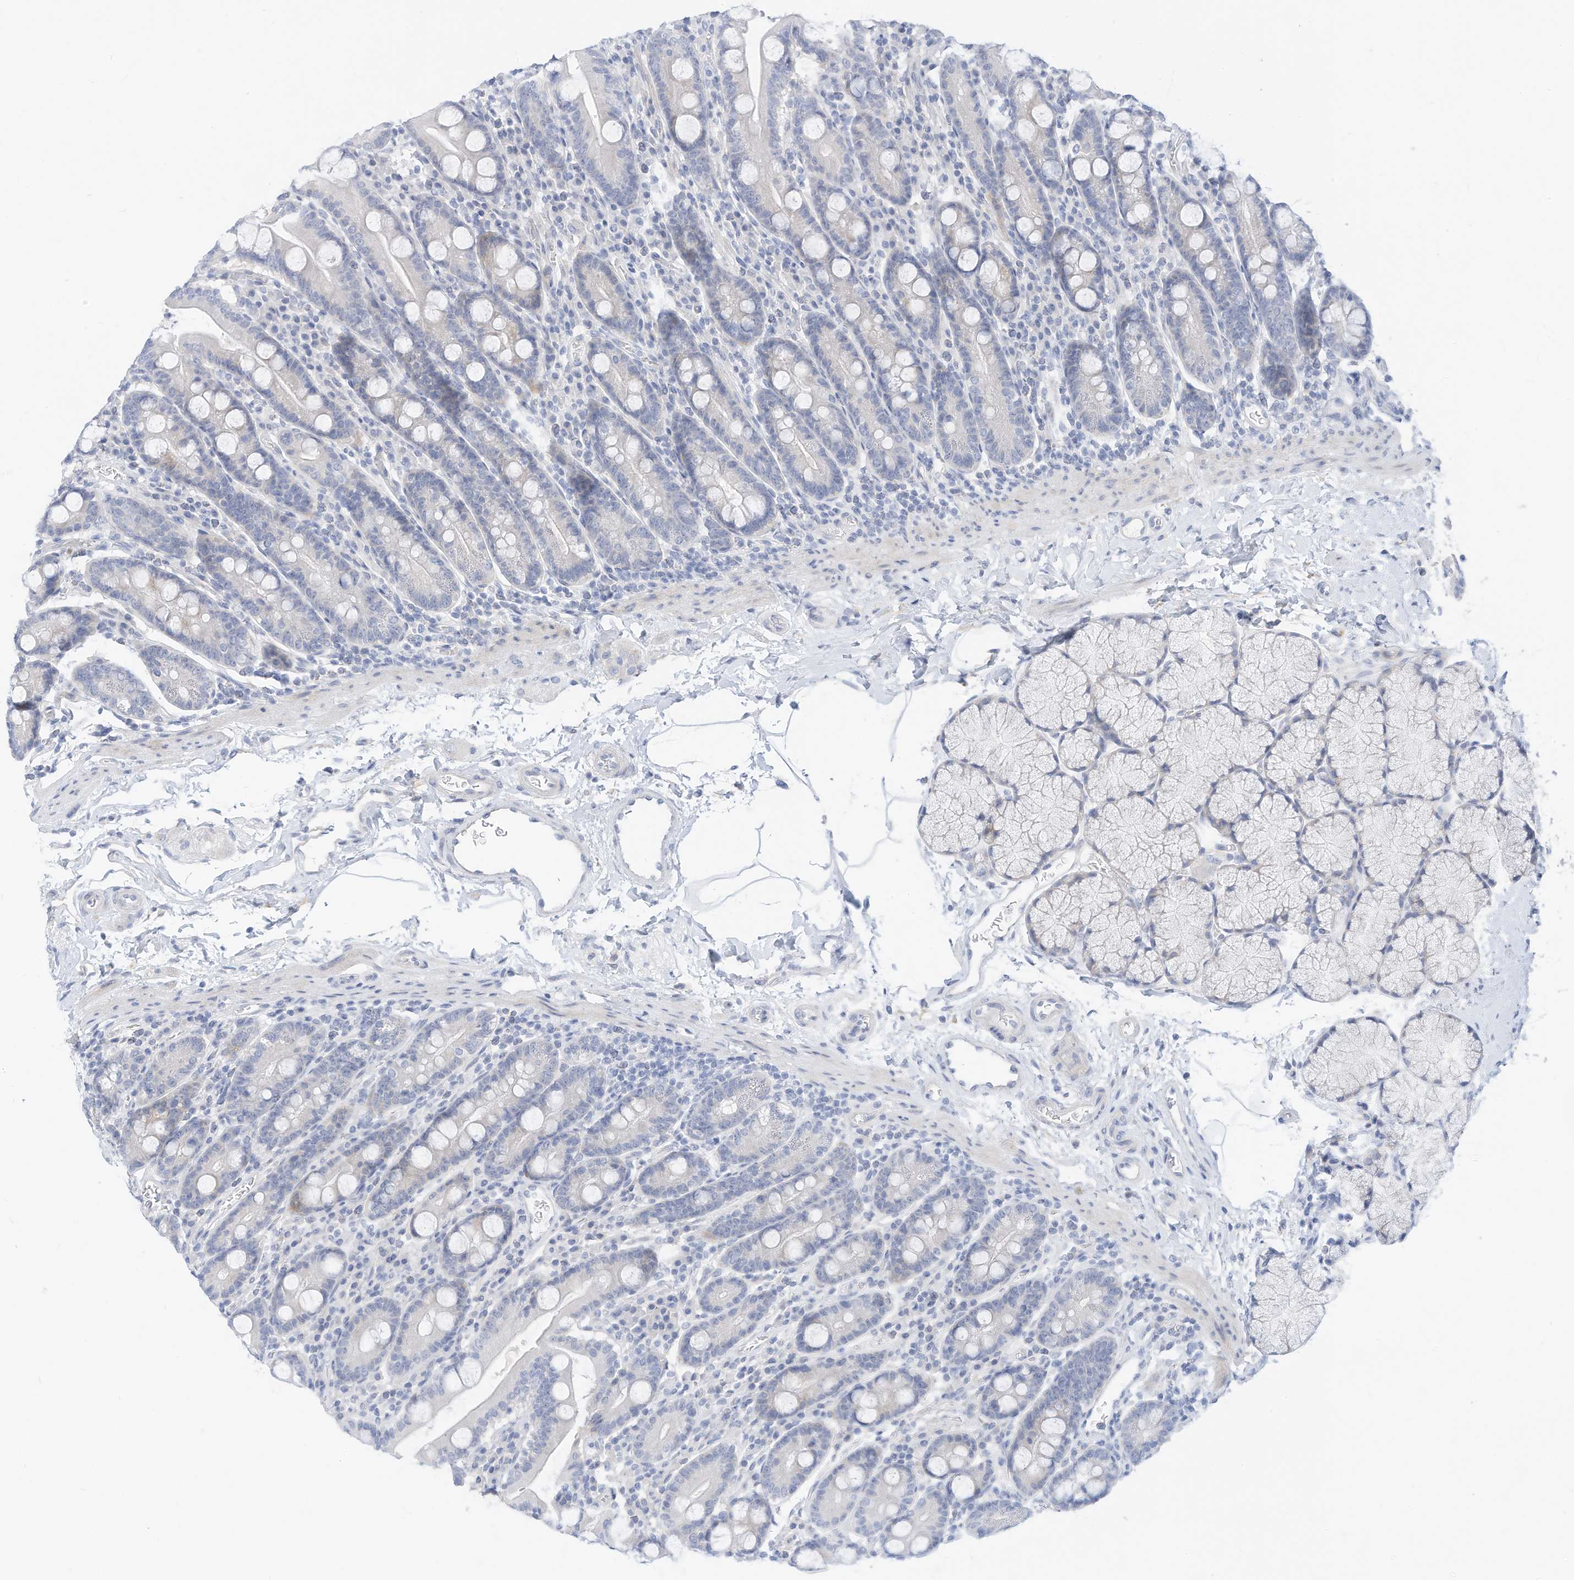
{"staining": {"intensity": "negative", "quantity": "none", "location": "none"}, "tissue": "duodenum", "cell_type": "Glandular cells", "image_type": "normal", "snomed": [{"axis": "morphology", "description": "Normal tissue, NOS"}, {"axis": "topography", "description": "Duodenum"}], "caption": "The photomicrograph exhibits no staining of glandular cells in benign duodenum. Nuclei are stained in blue.", "gene": "SPOCD1", "patient": {"sex": "male", "age": 35}}